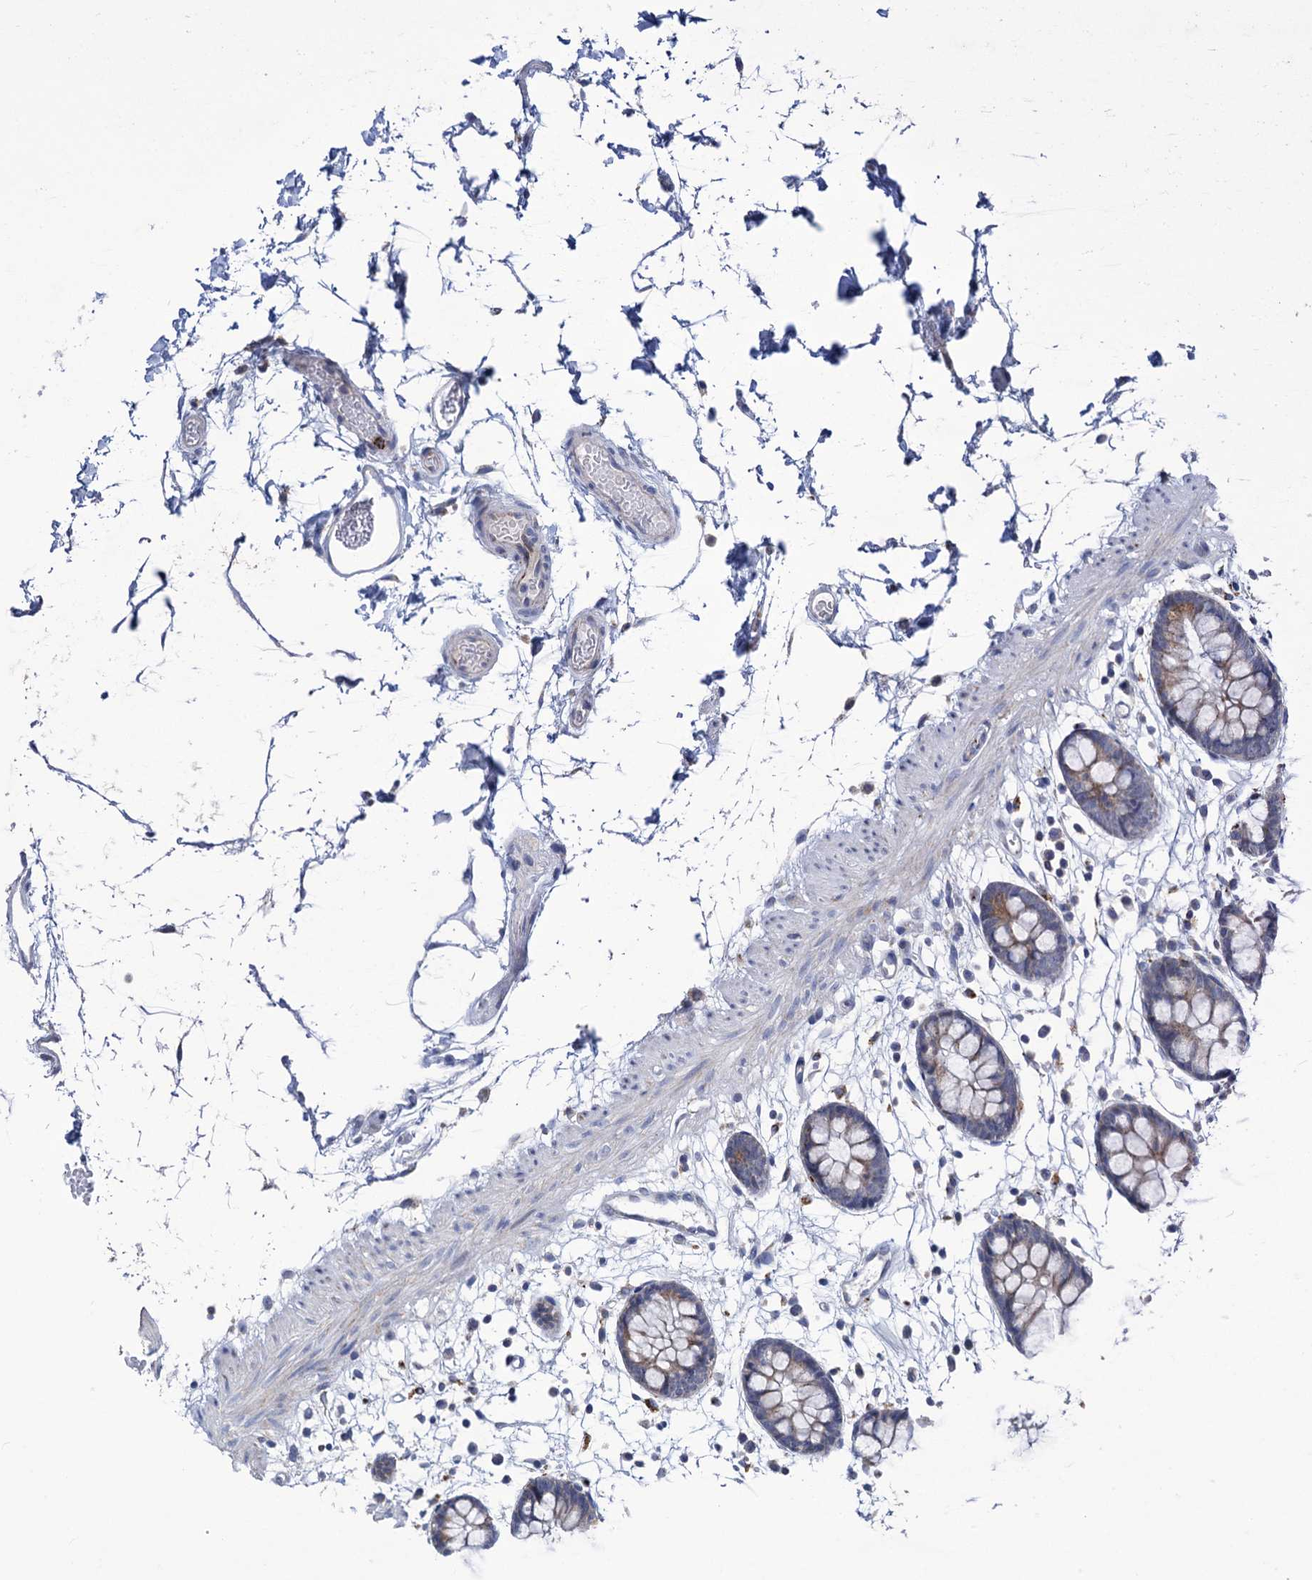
{"staining": {"intensity": "weak", "quantity": "<25%", "location": "cytoplasmic/membranous"}, "tissue": "colon", "cell_type": "Endothelial cells", "image_type": "normal", "snomed": [{"axis": "morphology", "description": "Normal tissue, NOS"}, {"axis": "topography", "description": "Colon"}], "caption": "A high-resolution image shows immunohistochemistry (IHC) staining of normal colon, which reveals no significant expression in endothelial cells.", "gene": "ANKS3", "patient": {"sex": "male", "age": 56}}